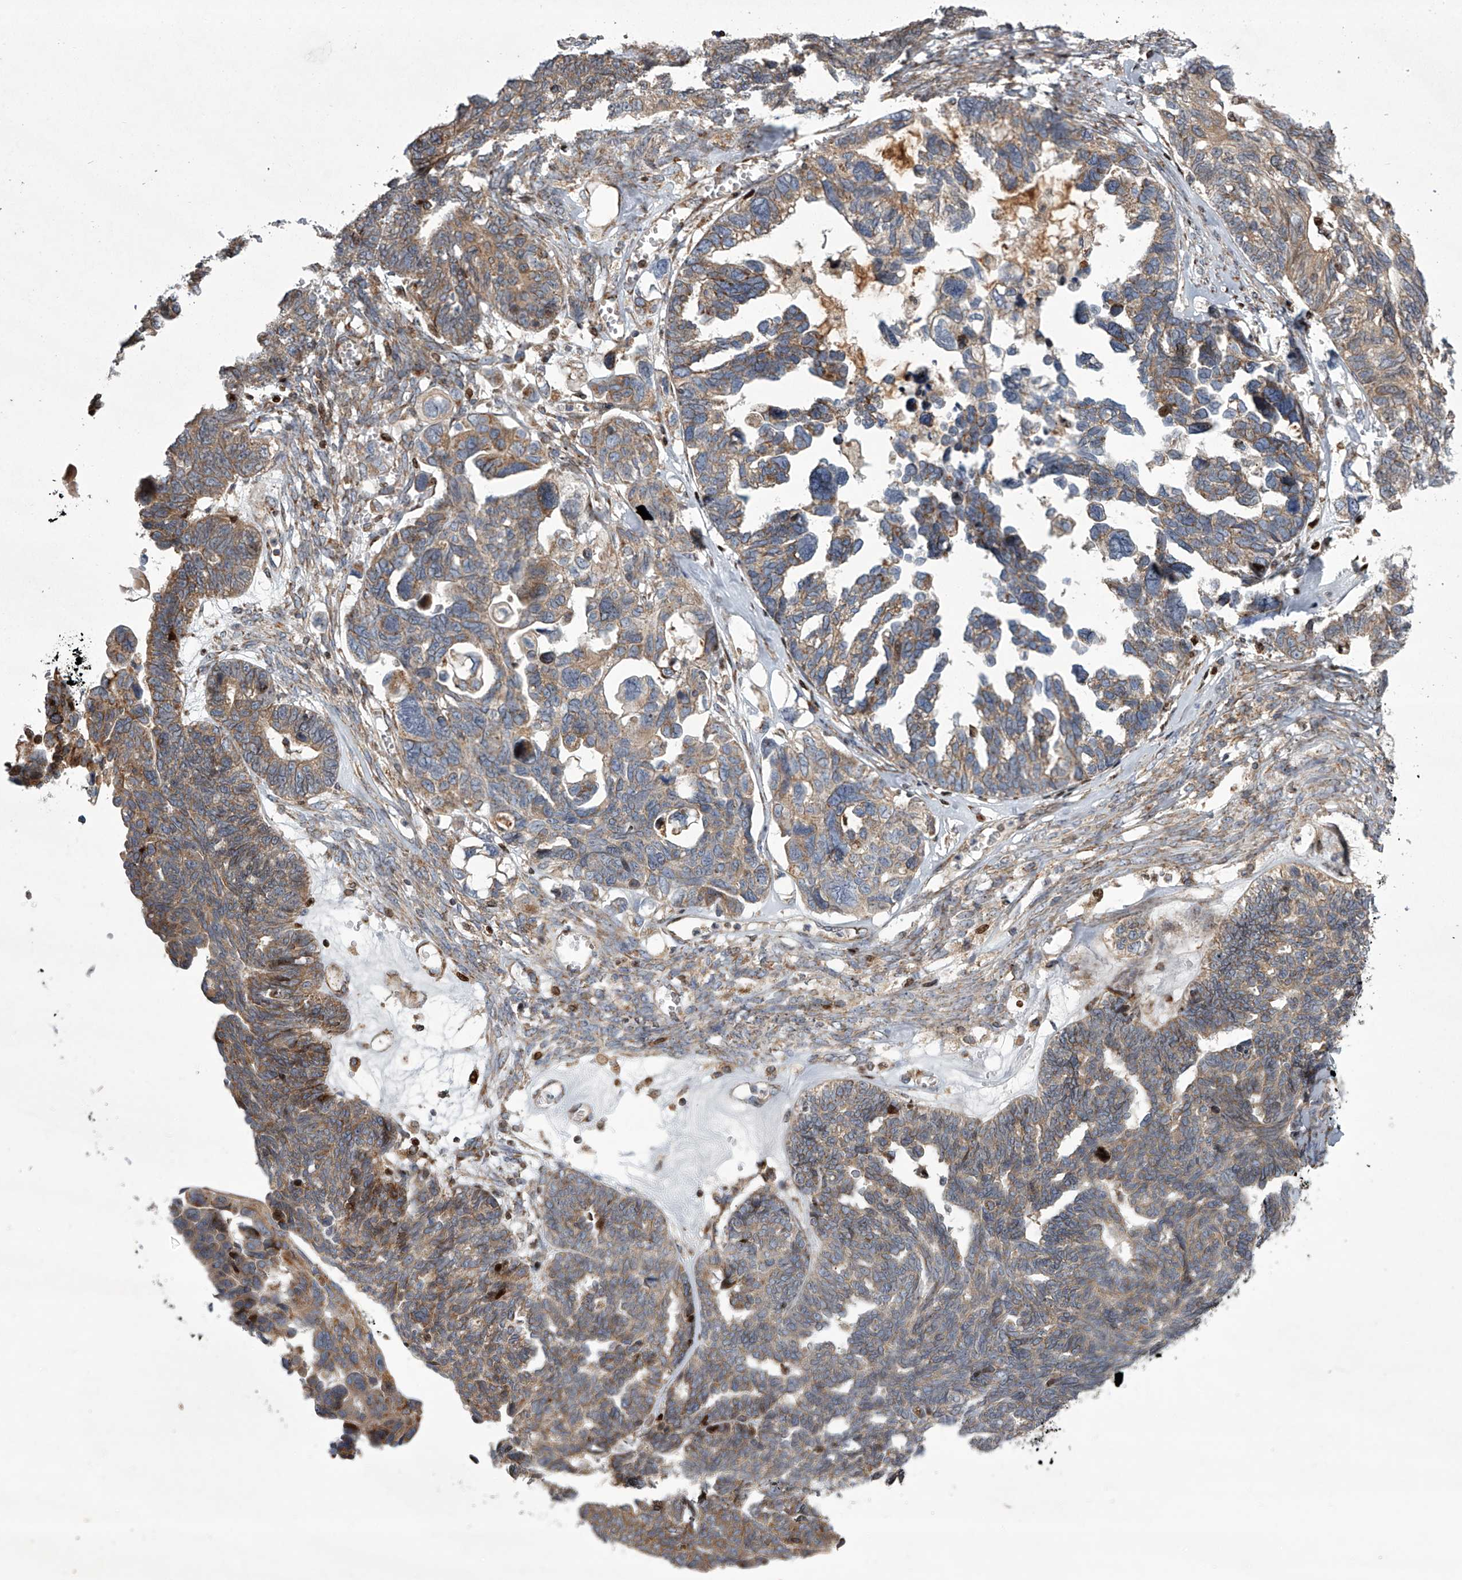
{"staining": {"intensity": "moderate", "quantity": ">75%", "location": "cytoplasmic/membranous"}, "tissue": "ovarian cancer", "cell_type": "Tumor cells", "image_type": "cancer", "snomed": [{"axis": "morphology", "description": "Cystadenocarcinoma, serous, NOS"}, {"axis": "topography", "description": "Ovary"}], "caption": "DAB (3,3'-diaminobenzidine) immunohistochemical staining of ovarian cancer (serous cystadenocarcinoma) reveals moderate cytoplasmic/membranous protein positivity in about >75% of tumor cells.", "gene": "STRADA", "patient": {"sex": "female", "age": 79}}